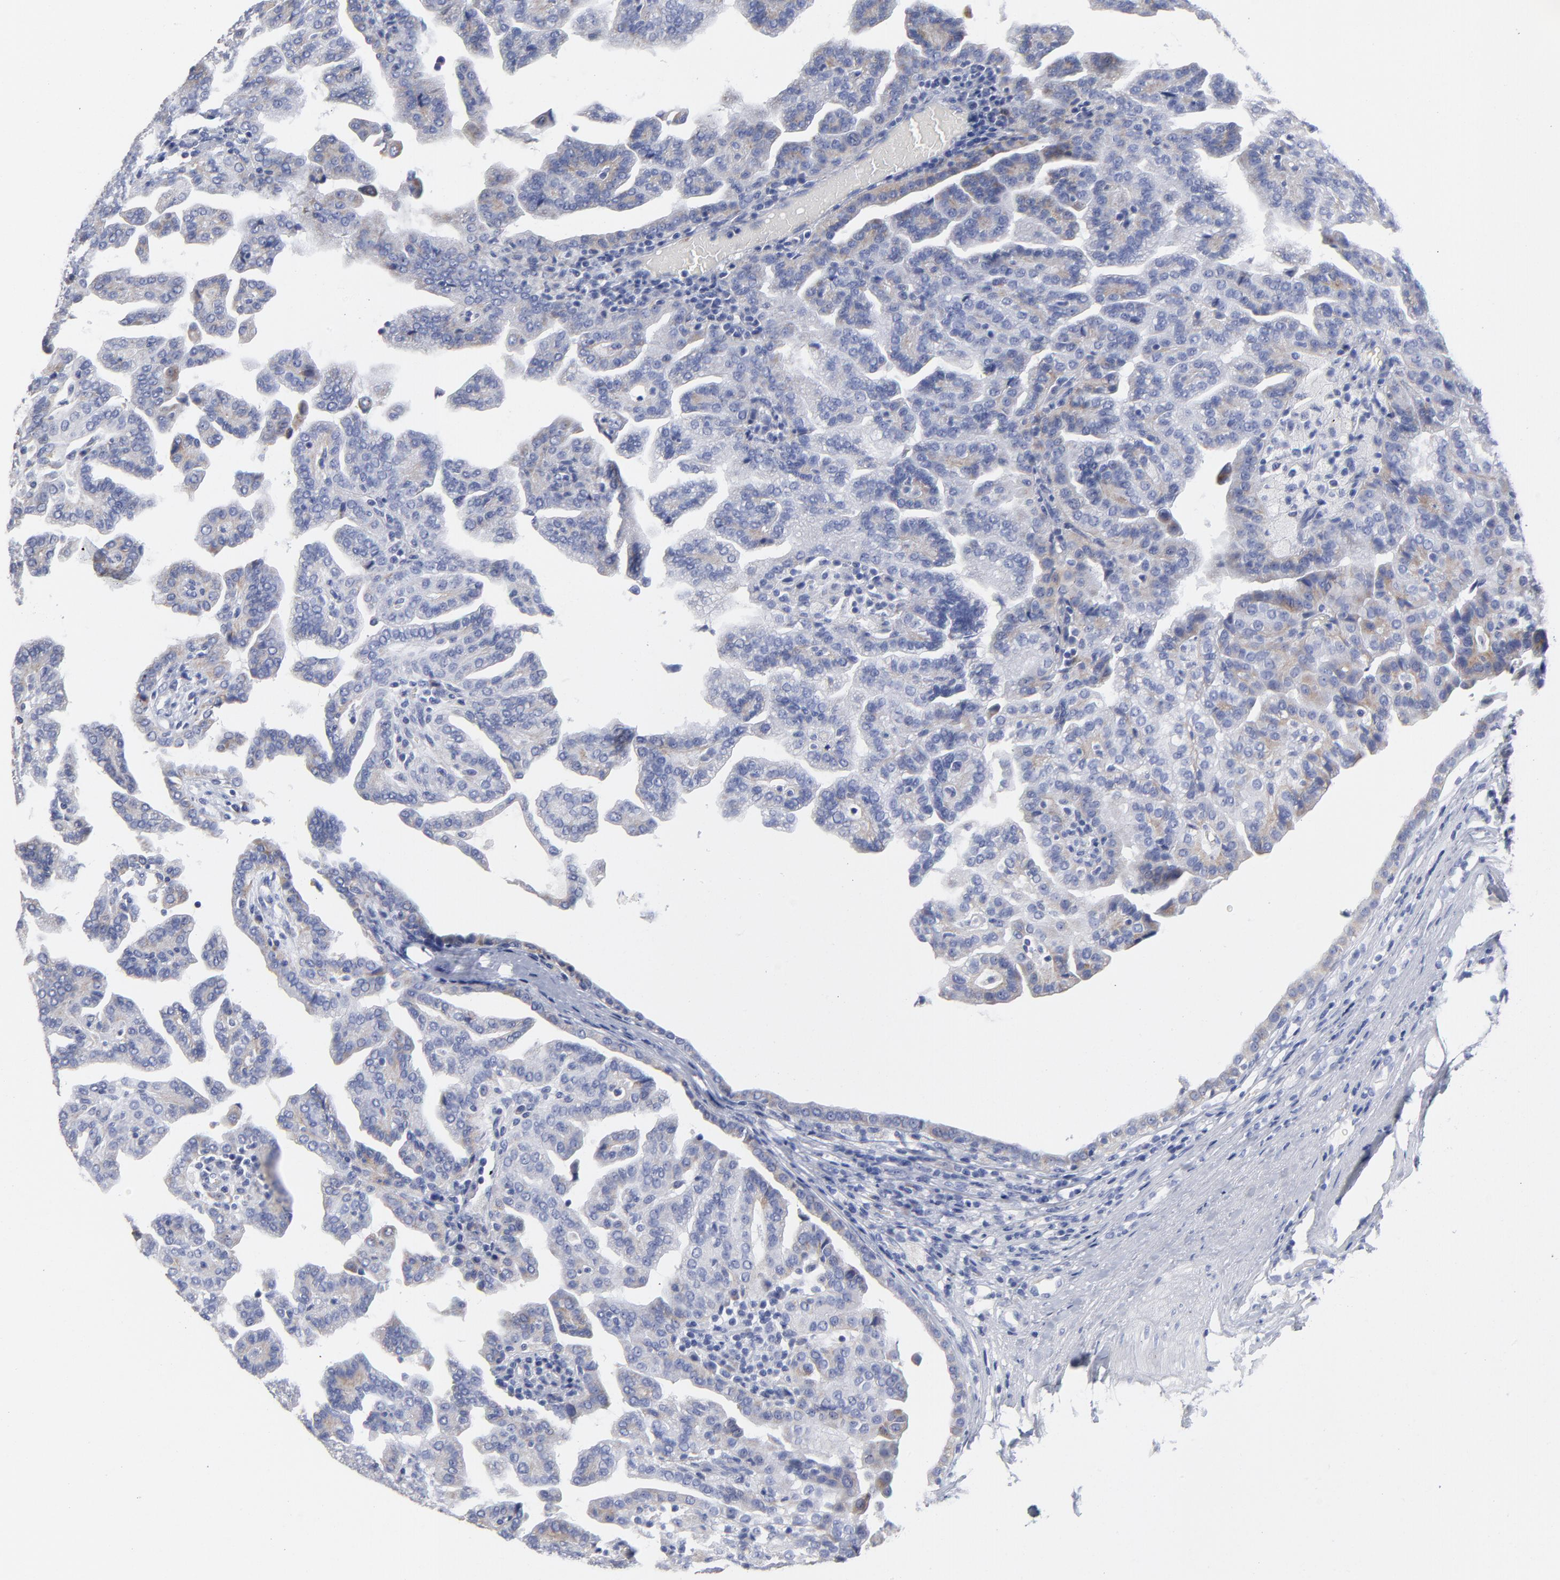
{"staining": {"intensity": "negative", "quantity": "none", "location": "none"}, "tissue": "renal cancer", "cell_type": "Tumor cells", "image_type": "cancer", "snomed": [{"axis": "morphology", "description": "Adenocarcinoma, NOS"}, {"axis": "topography", "description": "Kidney"}], "caption": "Tumor cells are negative for protein expression in human renal cancer.", "gene": "PTP4A1", "patient": {"sex": "male", "age": 61}}